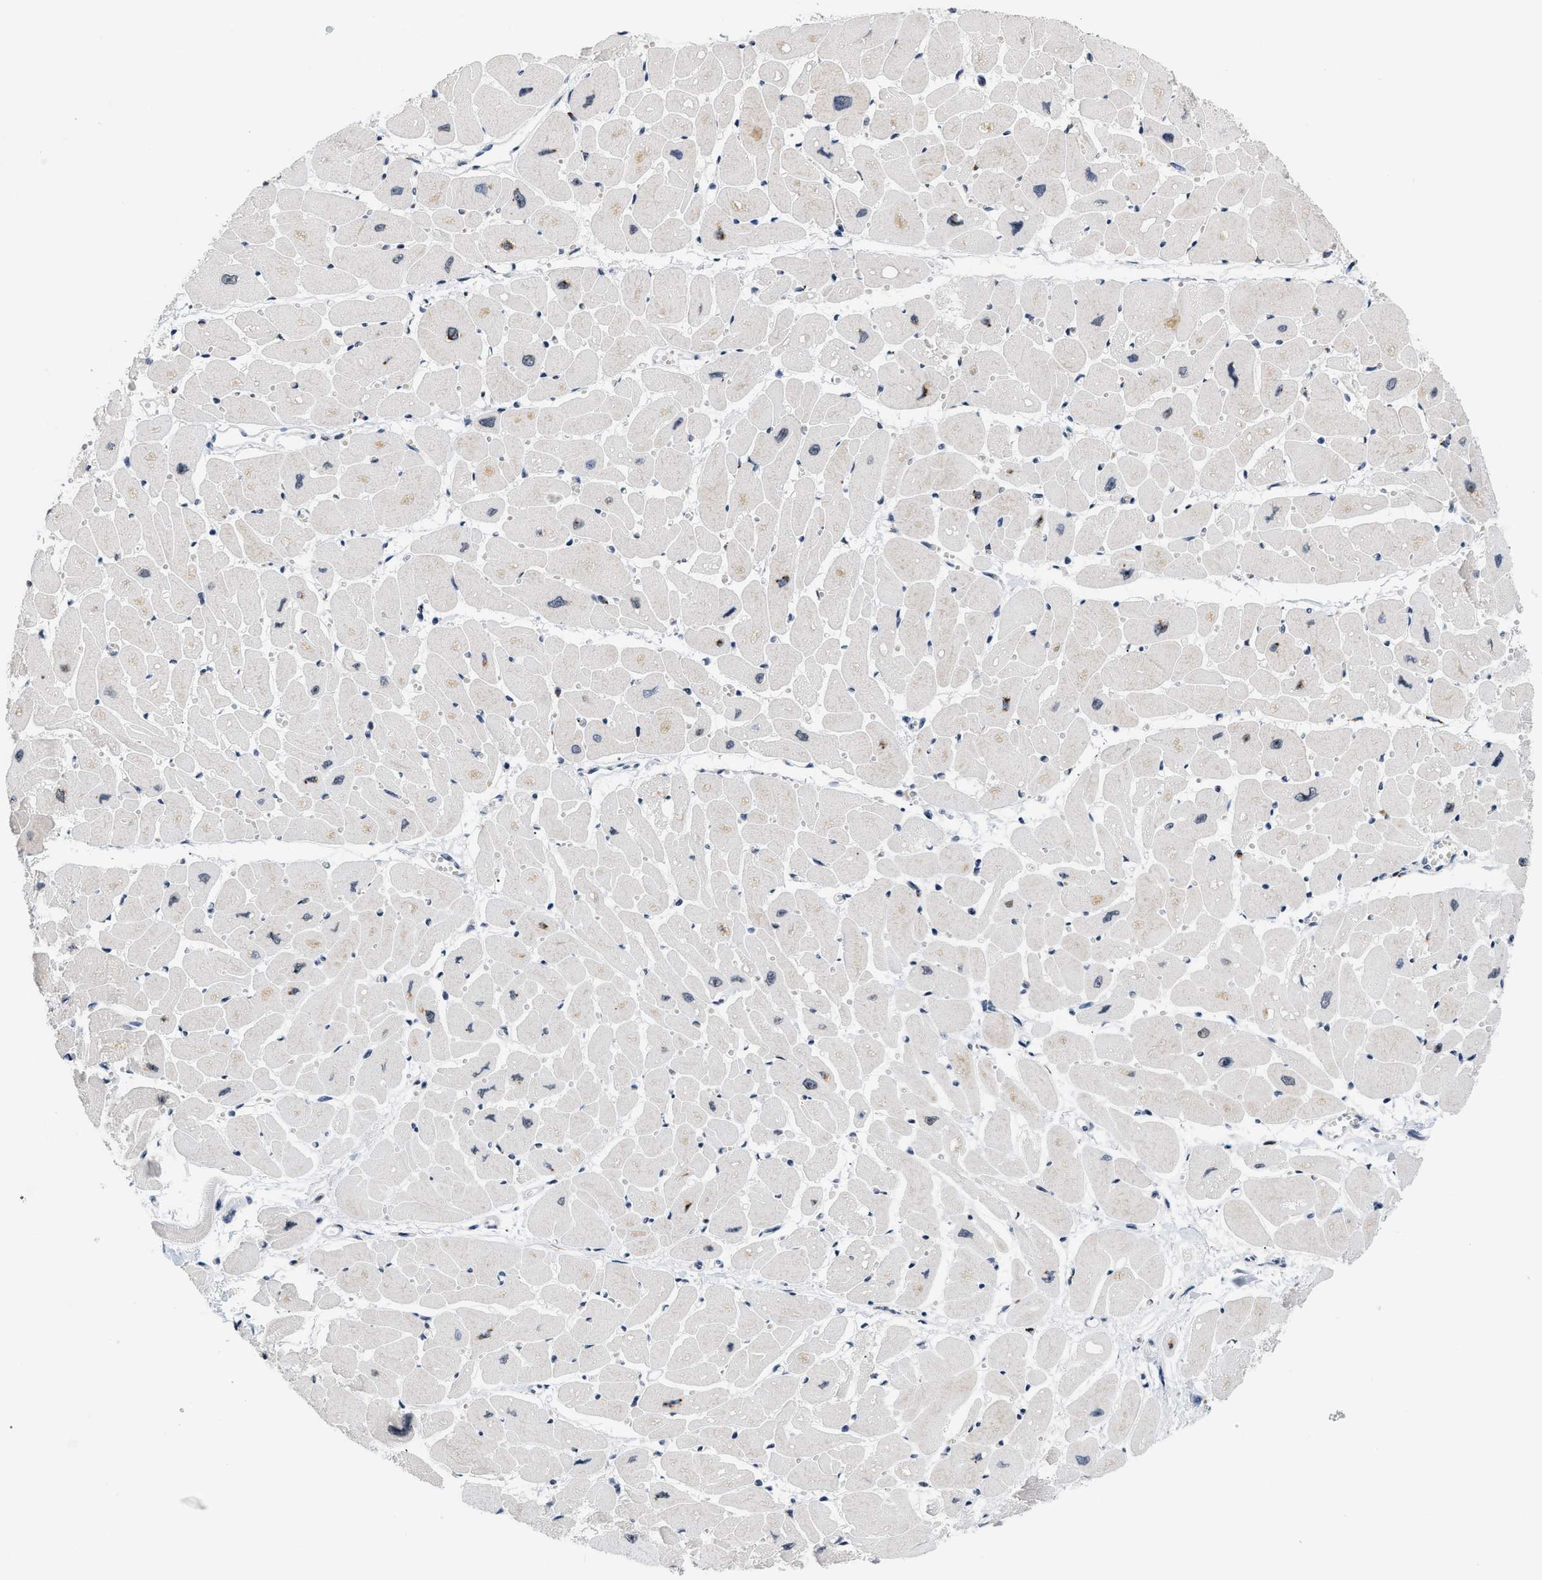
{"staining": {"intensity": "weak", "quantity": "<25%", "location": "cytoplasmic/membranous,nuclear"}, "tissue": "heart muscle", "cell_type": "Cardiomyocytes", "image_type": "normal", "snomed": [{"axis": "morphology", "description": "Normal tissue, NOS"}, {"axis": "topography", "description": "Heart"}], "caption": "High magnification brightfield microscopy of normal heart muscle stained with DAB (3,3'-diaminobenzidine) (brown) and counterstained with hematoxylin (blue): cardiomyocytes show no significant positivity.", "gene": "RAF1", "patient": {"sex": "female", "age": 54}}